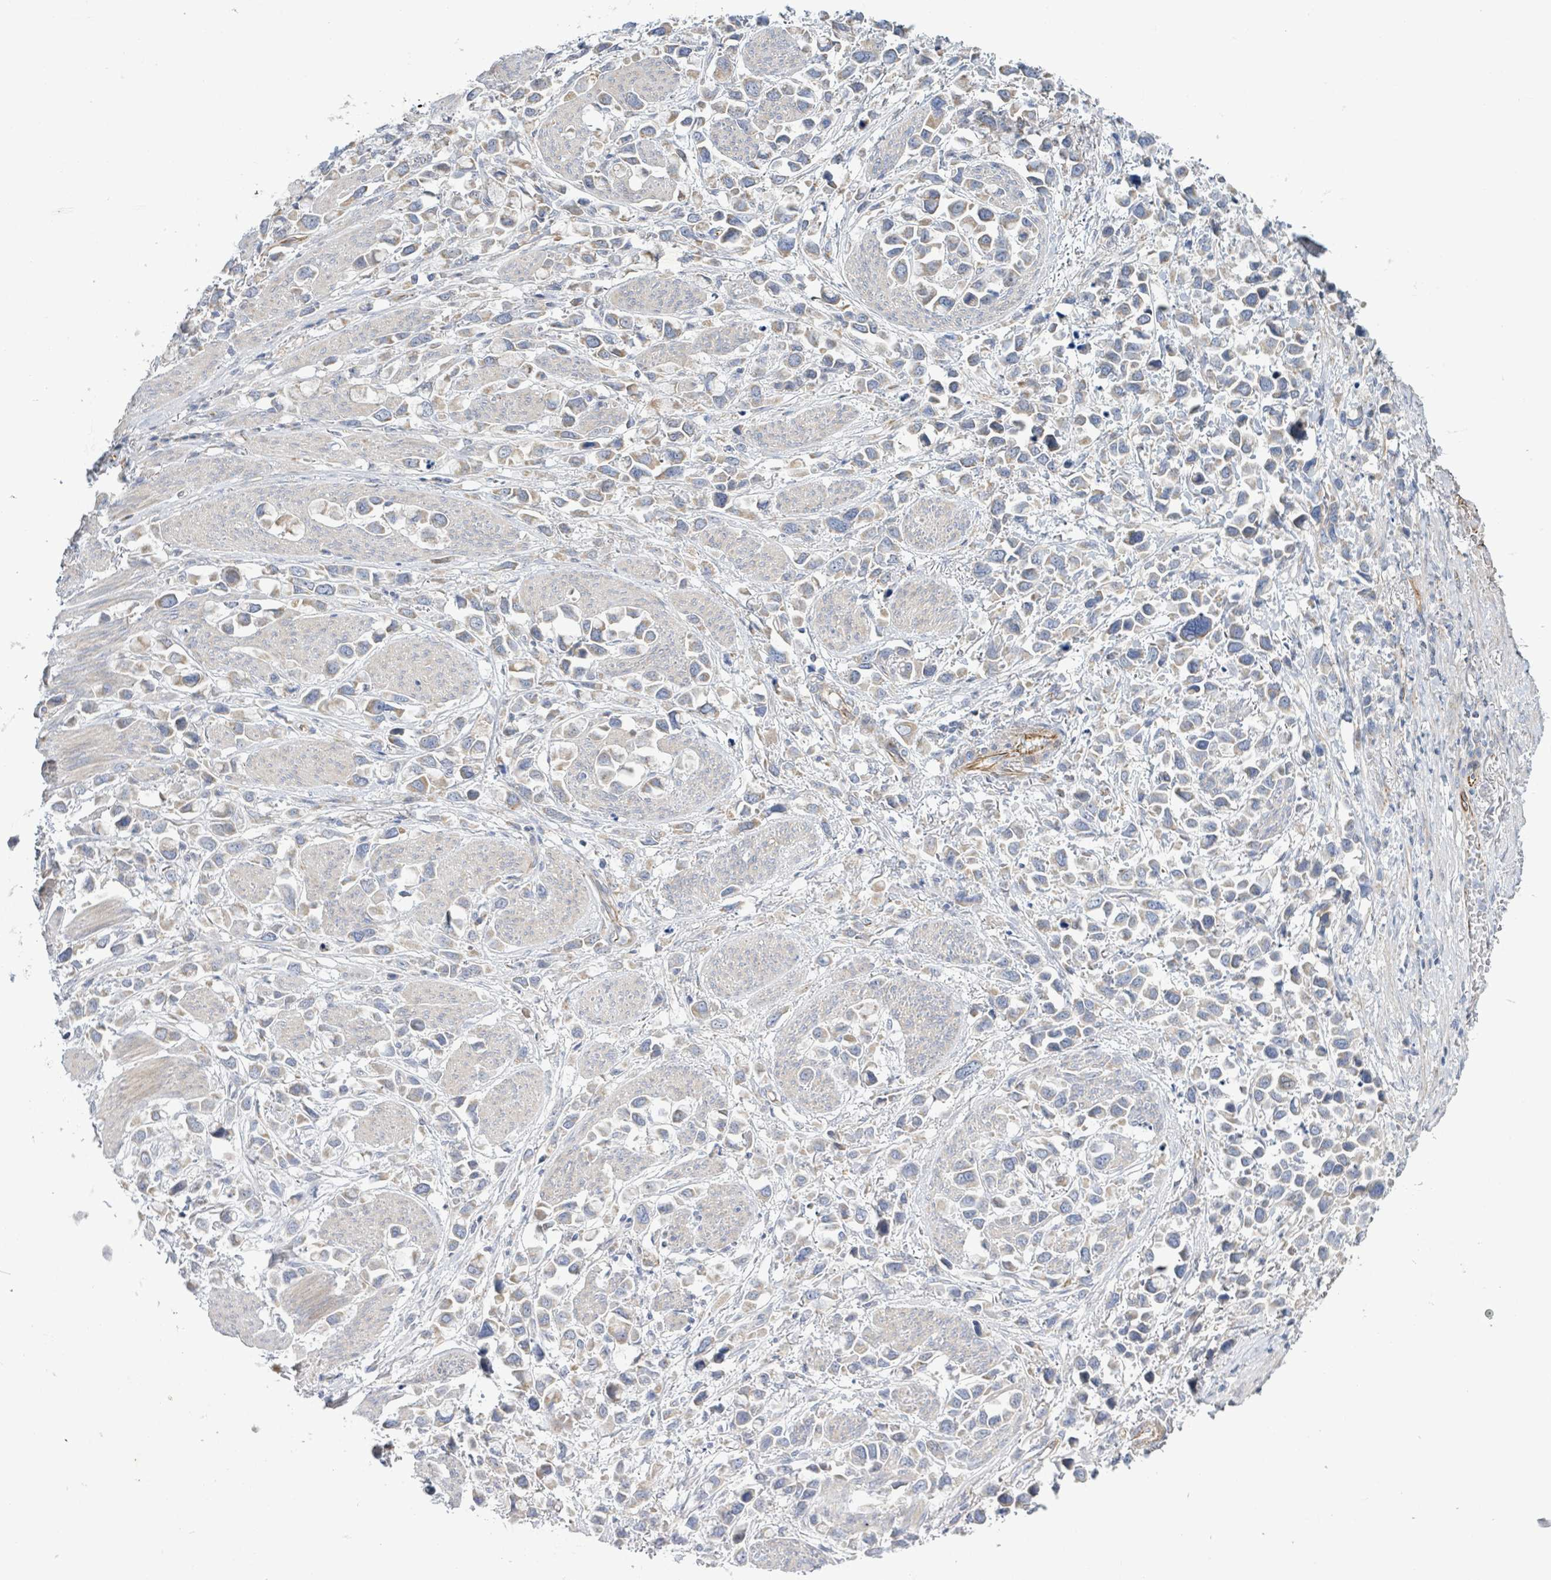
{"staining": {"intensity": "weak", "quantity": ">75%", "location": "cytoplasmic/membranous"}, "tissue": "stomach cancer", "cell_type": "Tumor cells", "image_type": "cancer", "snomed": [{"axis": "morphology", "description": "Adenocarcinoma, NOS"}, {"axis": "topography", "description": "Stomach"}], "caption": "Protein positivity by immunohistochemistry demonstrates weak cytoplasmic/membranous staining in approximately >75% of tumor cells in stomach adenocarcinoma. Using DAB (3,3'-diaminobenzidine) (brown) and hematoxylin (blue) stains, captured at high magnification using brightfield microscopy.", "gene": "ALG12", "patient": {"sex": "female", "age": 81}}